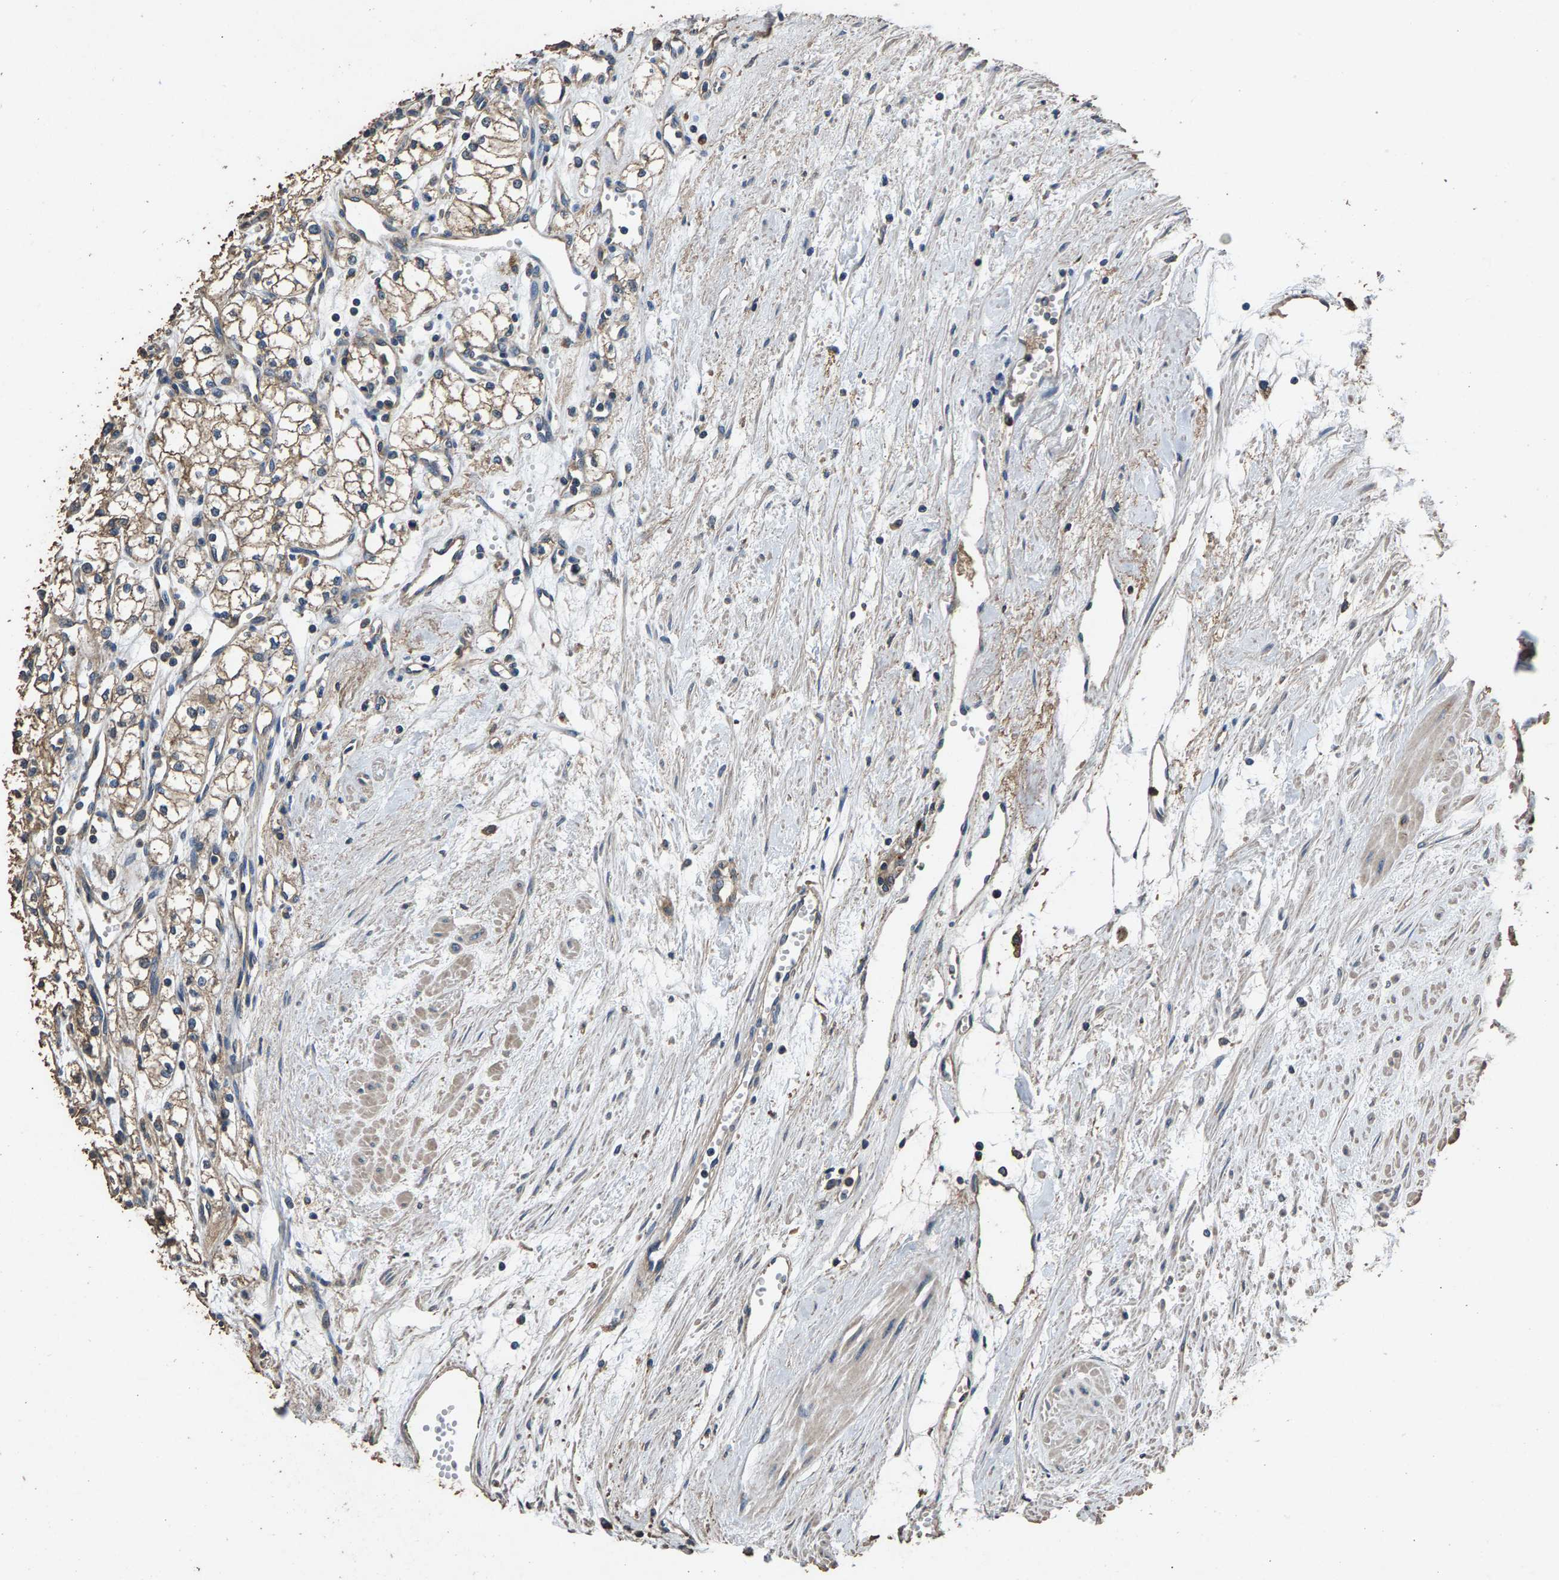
{"staining": {"intensity": "weak", "quantity": ">75%", "location": "cytoplasmic/membranous"}, "tissue": "renal cancer", "cell_type": "Tumor cells", "image_type": "cancer", "snomed": [{"axis": "morphology", "description": "Adenocarcinoma, NOS"}, {"axis": "topography", "description": "Kidney"}], "caption": "Immunohistochemistry staining of renal cancer (adenocarcinoma), which demonstrates low levels of weak cytoplasmic/membranous staining in approximately >75% of tumor cells indicating weak cytoplasmic/membranous protein staining. The staining was performed using DAB (brown) for protein detection and nuclei were counterstained in hematoxylin (blue).", "gene": "MRPL27", "patient": {"sex": "male", "age": 59}}